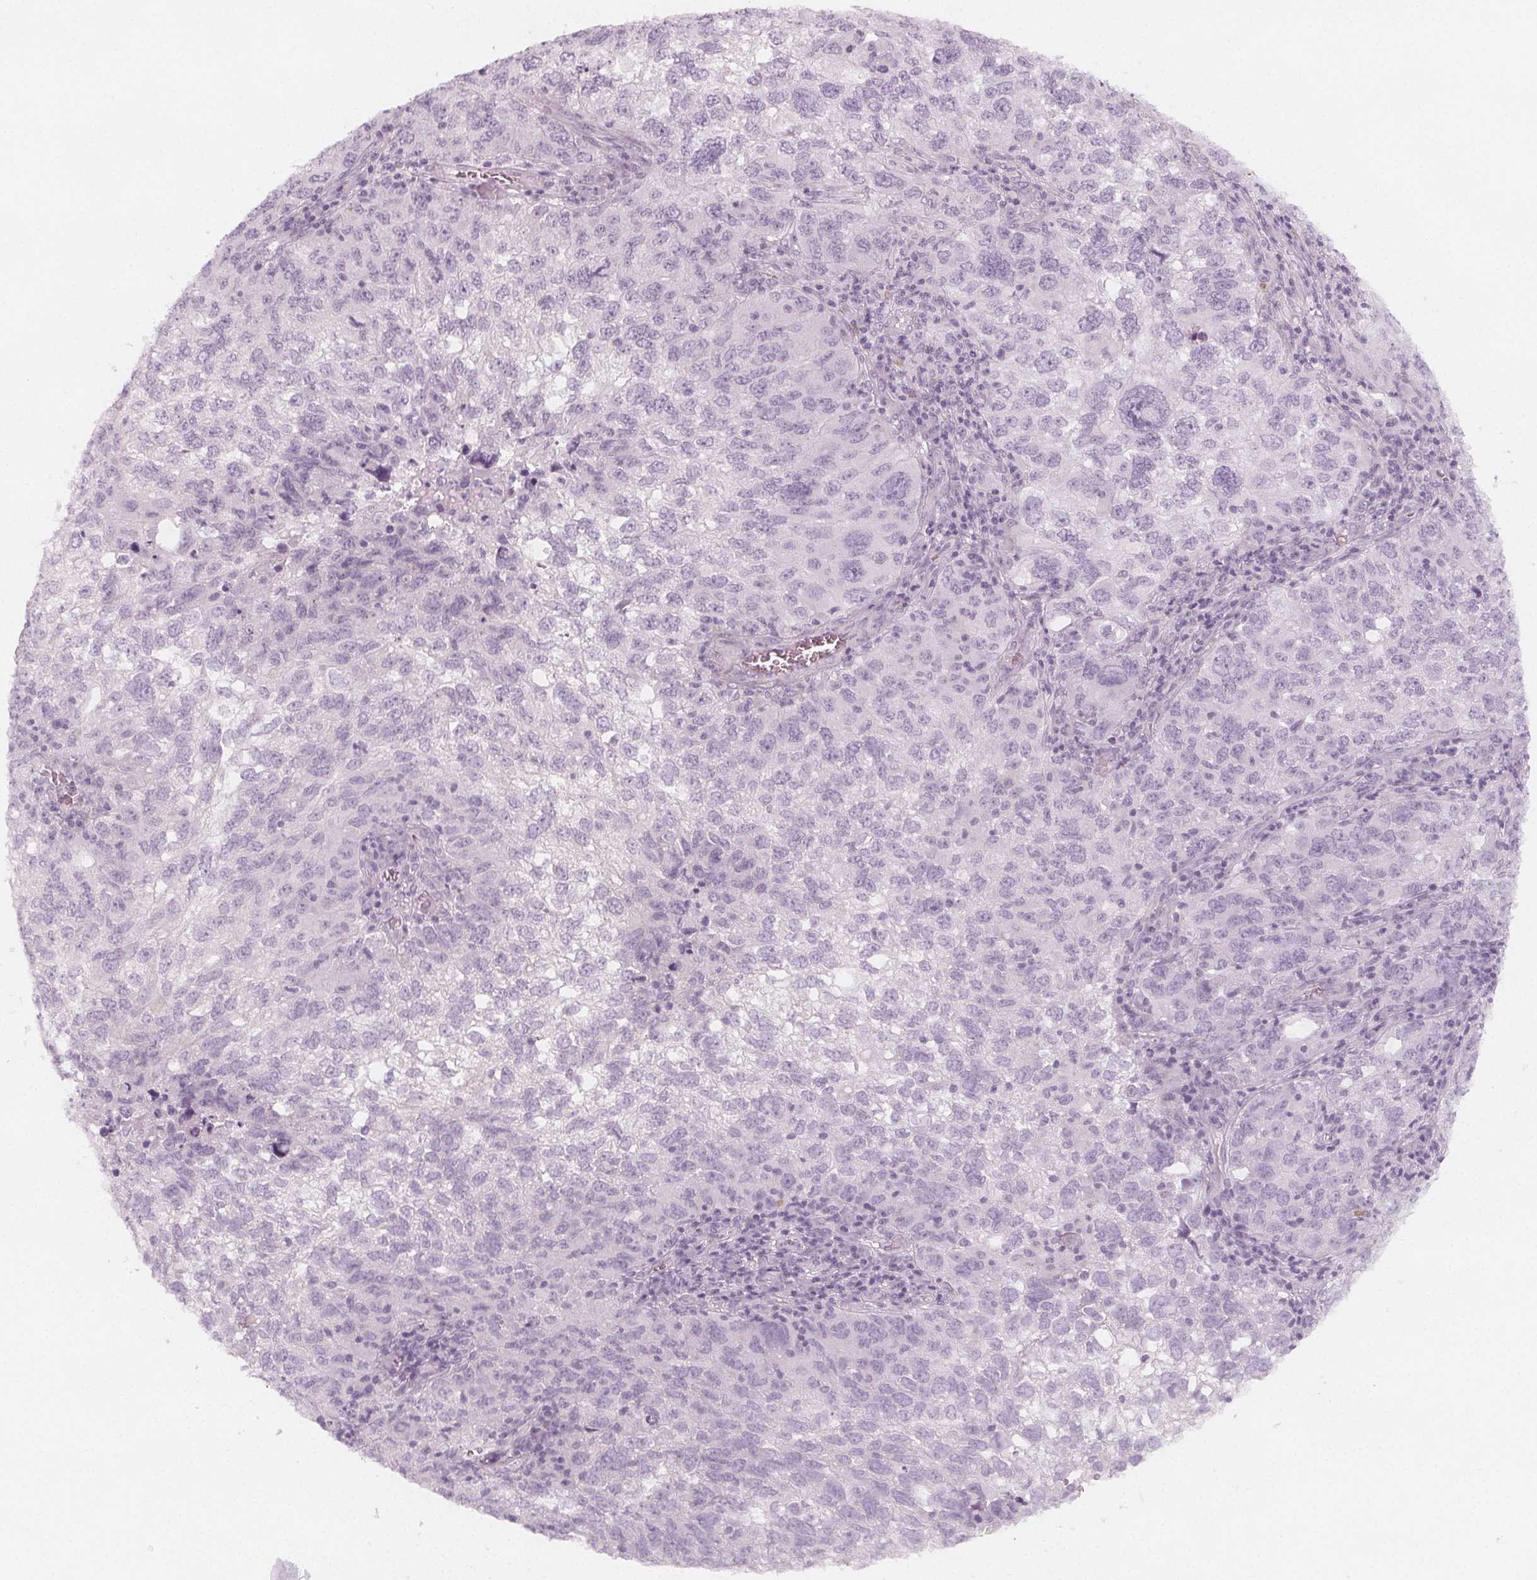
{"staining": {"intensity": "negative", "quantity": "none", "location": "none"}, "tissue": "cervical cancer", "cell_type": "Tumor cells", "image_type": "cancer", "snomed": [{"axis": "morphology", "description": "Squamous cell carcinoma, NOS"}, {"axis": "topography", "description": "Cervix"}], "caption": "High magnification brightfield microscopy of cervical squamous cell carcinoma stained with DAB (3,3'-diaminobenzidine) (brown) and counterstained with hematoxylin (blue): tumor cells show no significant staining.", "gene": "MAP1A", "patient": {"sex": "female", "age": 55}}